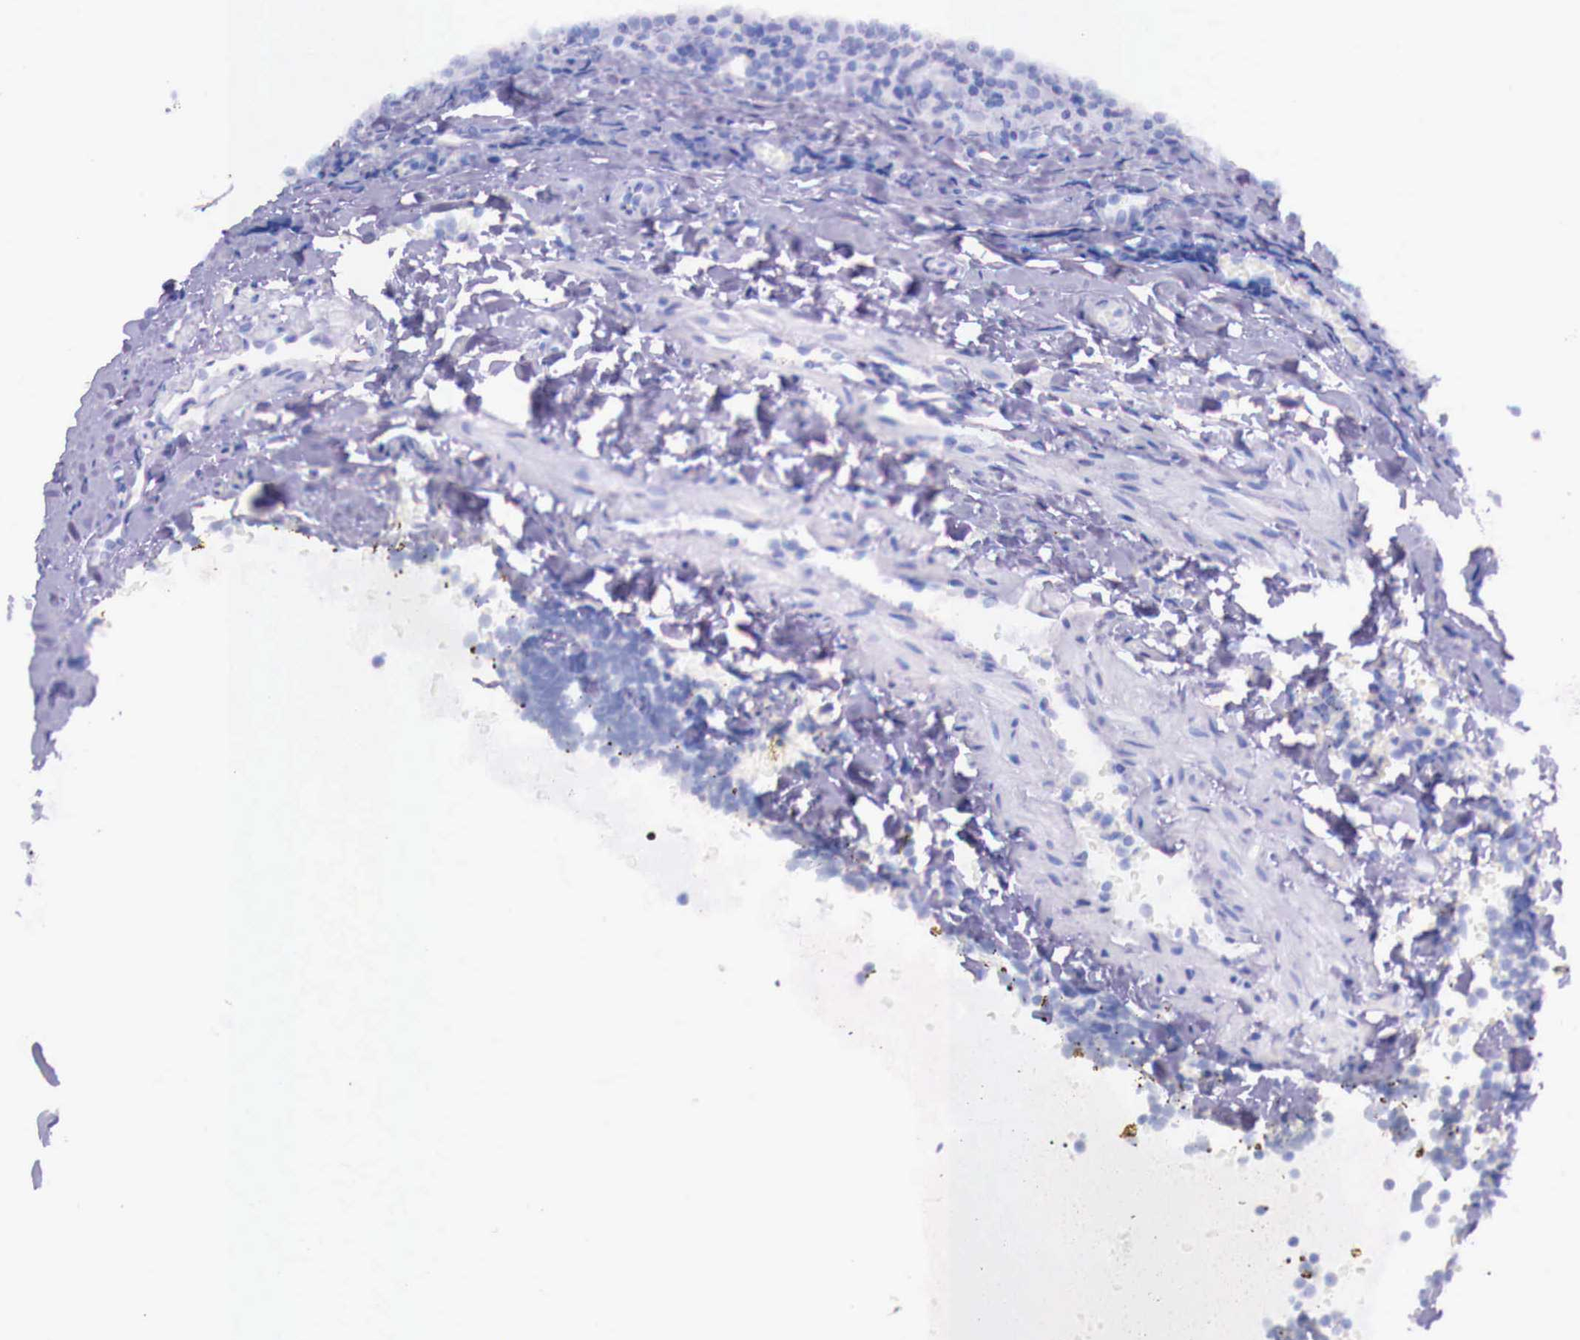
{"staining": {"intensity": "weak", "quantity": "25%-75%", "location": "cytoplasmic/membranous"}, "tissue": "lymphoma", "cell_type": "Tumor cells", "image_type": "cancer", "snomed": [{"axis": "morphology", "description": "Malignant lymphoma, non-Hodgkin's type, Low grade"}, {"axis": "topography", "description": "Lymph node"}], "caption": "Immunohistochemistry (IHC) photomicrograph of lymphoma stained for a protein (brown), which displays low levels of weak cytoplasmic/membranous expression in approximately 25%-75% of tumor cells.", "gene": "GRIPAP1", "patient": {"sex": "male", "age": 57}}